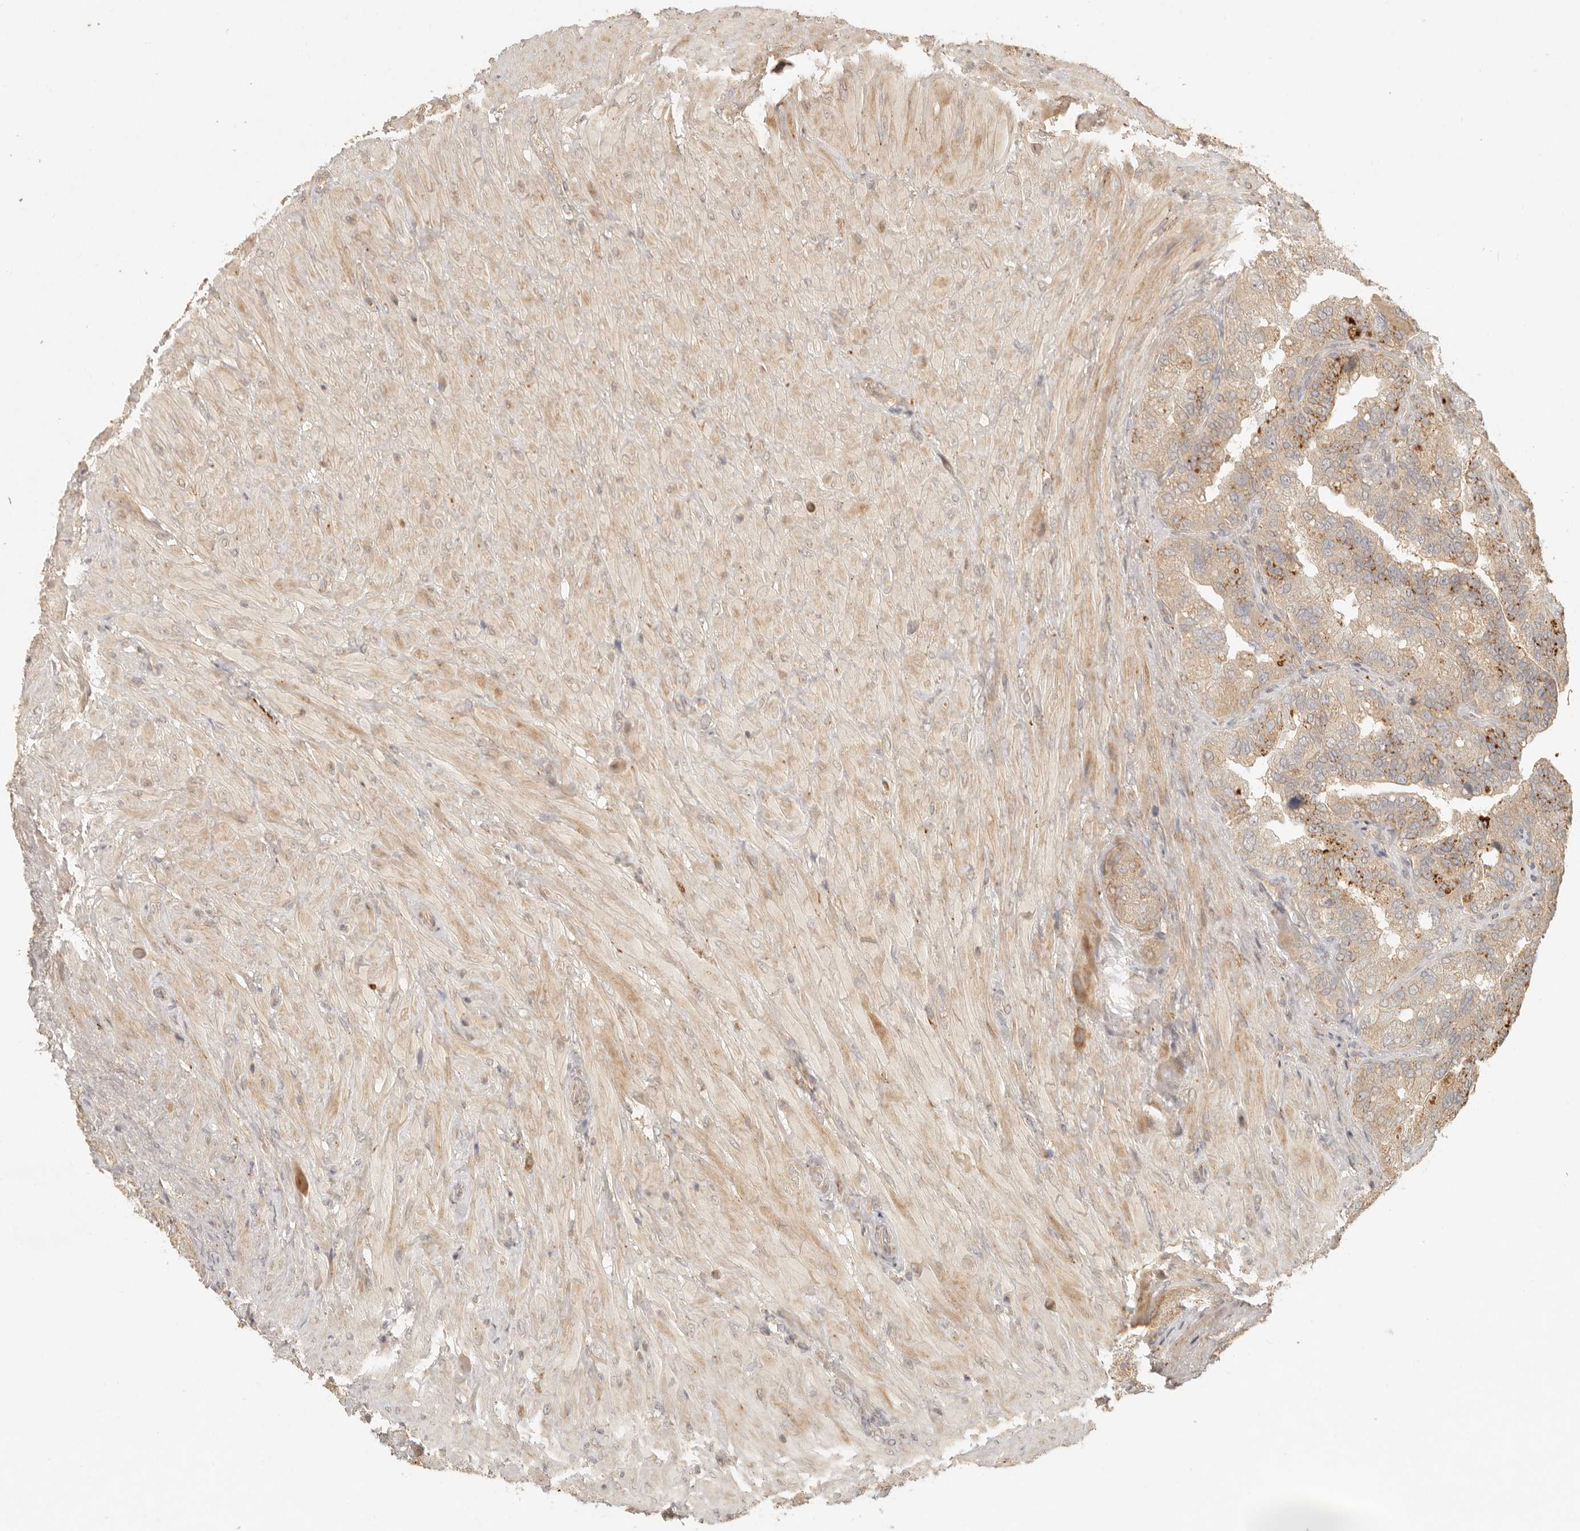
{"staining": {"intensity": "moderate", "quantity": ">75%", "location": "cytoplasmic/membranous"}, "tissue": "seminal vesicle", "cell_type": "Glandular cells", "image_type": "normal", "snomed": [{"axis": "morphology", "description": "Normal tissue, NOS"}, {"axis": "topography", "description": "Seminal veicle"}, {"axis": "topography", "description": "Peripheral nerve tissue"}], "caption": "Moderate cytoplasmic/membranous staining for a protein is appreciated in about >75% of glandular cells of benign seminal vesicle using immunohistochemistry.", "gene": "ANKRD61", "patient": {"sex": "male", "age": 63}}